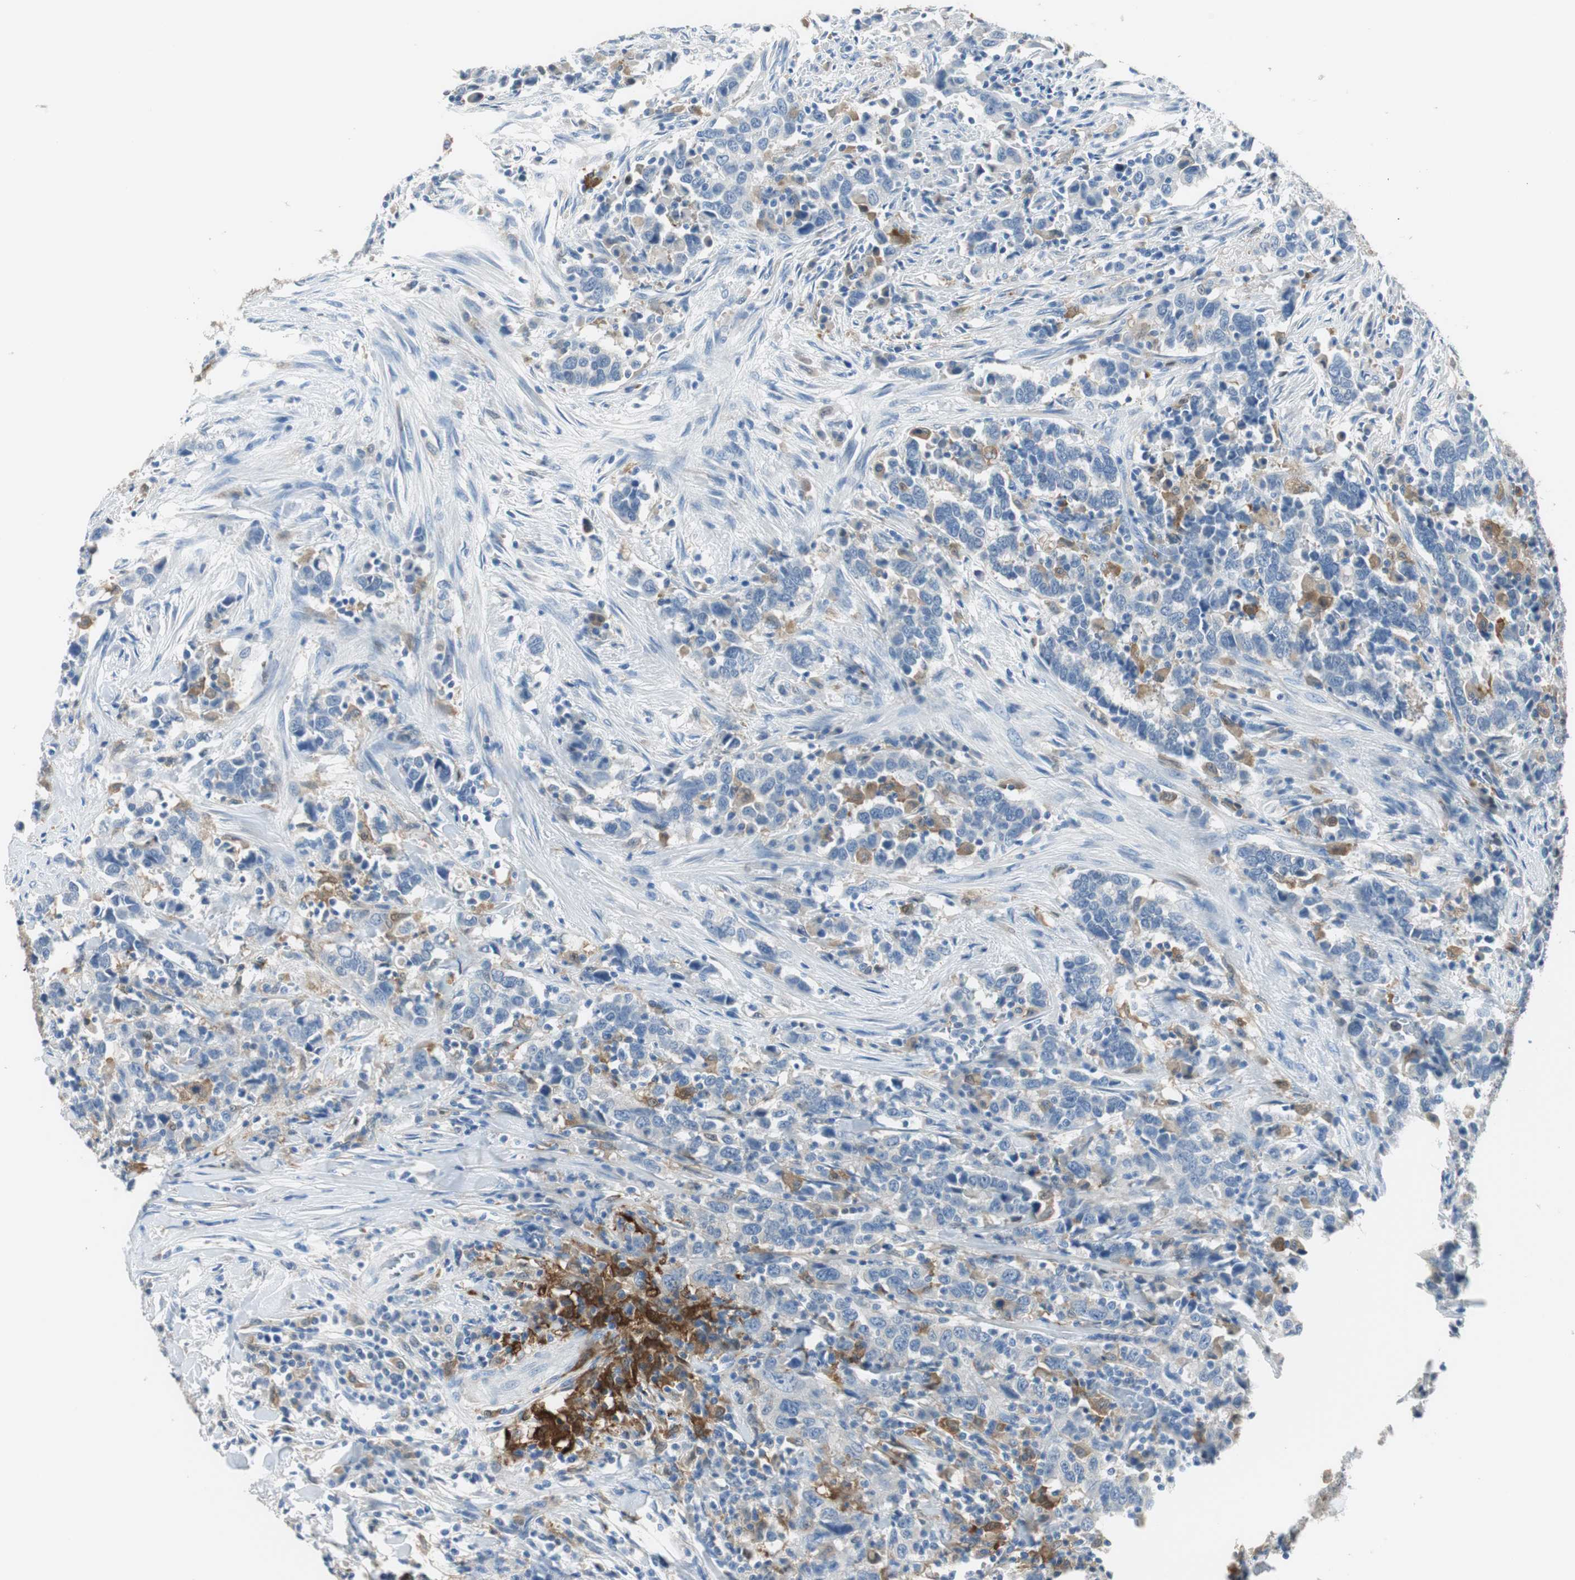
{"staining": {"intensity": "negative", "quantity": "none", "location": "none"}, "tissue": "urothelial cancer", "cell_type": "Tumor cells", "image_type": "cancer", "snomed": [{"axis": "morphology", "description": "Urothelial carcinoma, High grade"}, {"axis": "topography", "description": "Urinary bladder"}], "caption": "This is a photomicrograph of IHC staining of urothelial cancer, which shows no positivity in tumor cells.", "gene": "FBP1", "patient": {"sex": "male", "age": 61}}